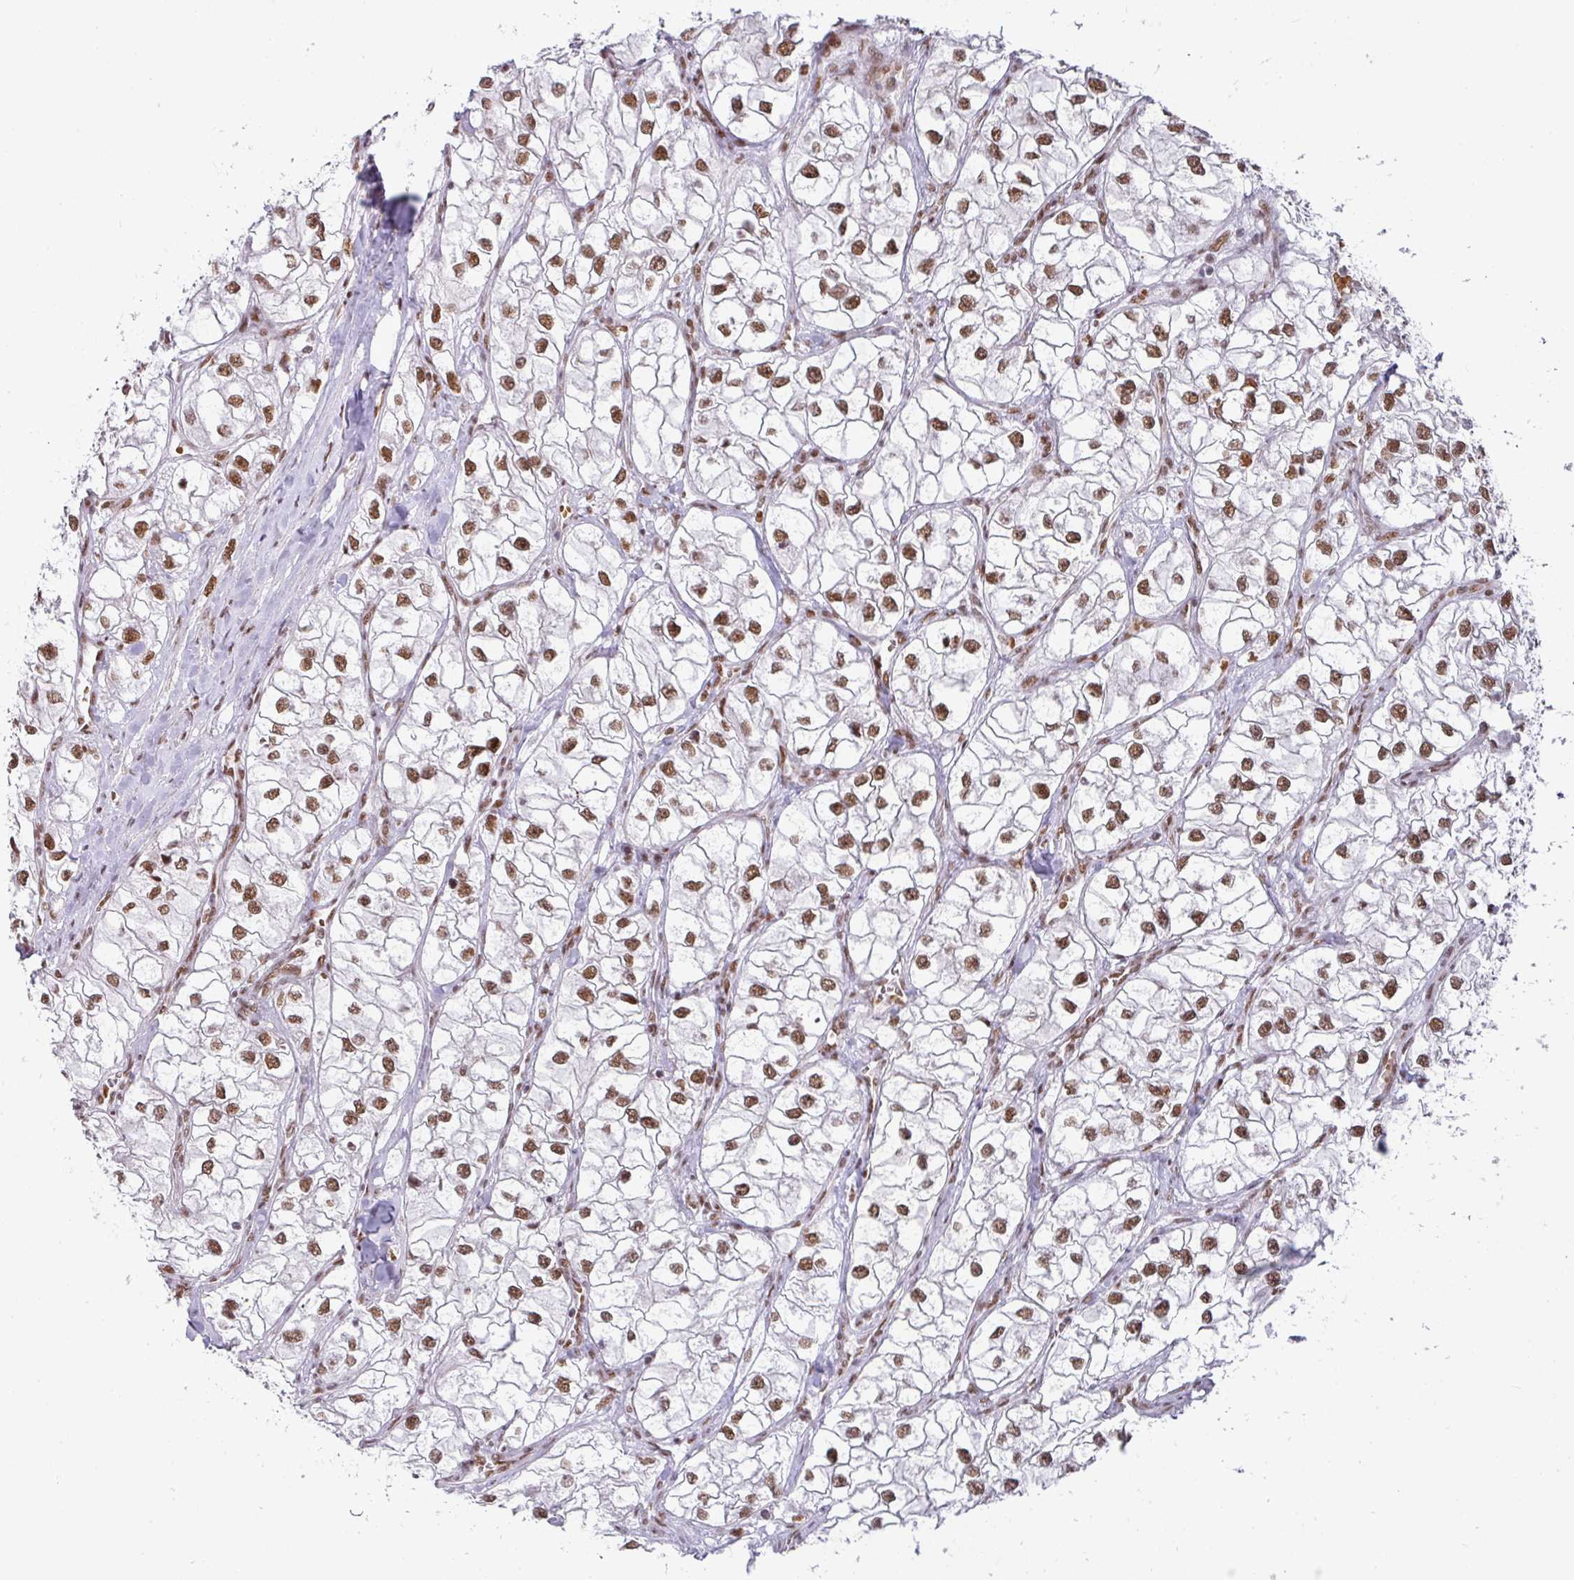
{"staining": {"intensity": "strong", "quantity": ">75%", "location": "nuclear"}, "tissue": "renal cancer", "cell_type": "Tumor cells", "image_type": "cancer", "snomed": [{"axis": "morphology", "description": "Adenocarcinoma, NOS"}, {"axis": "topography", "description": "Kidney"}], "caption": "Immunohistochemistry of renal cancer (adenocarcinoma) demonstrates high levels of strong nuclear expression in approximately >75% of tumor cells. Immunohistochemistry stains the protein of interest in brown and the nuclei are stained blue.", "gene": "NCOA5", "patient": {"sex": "male", "age": 59}}